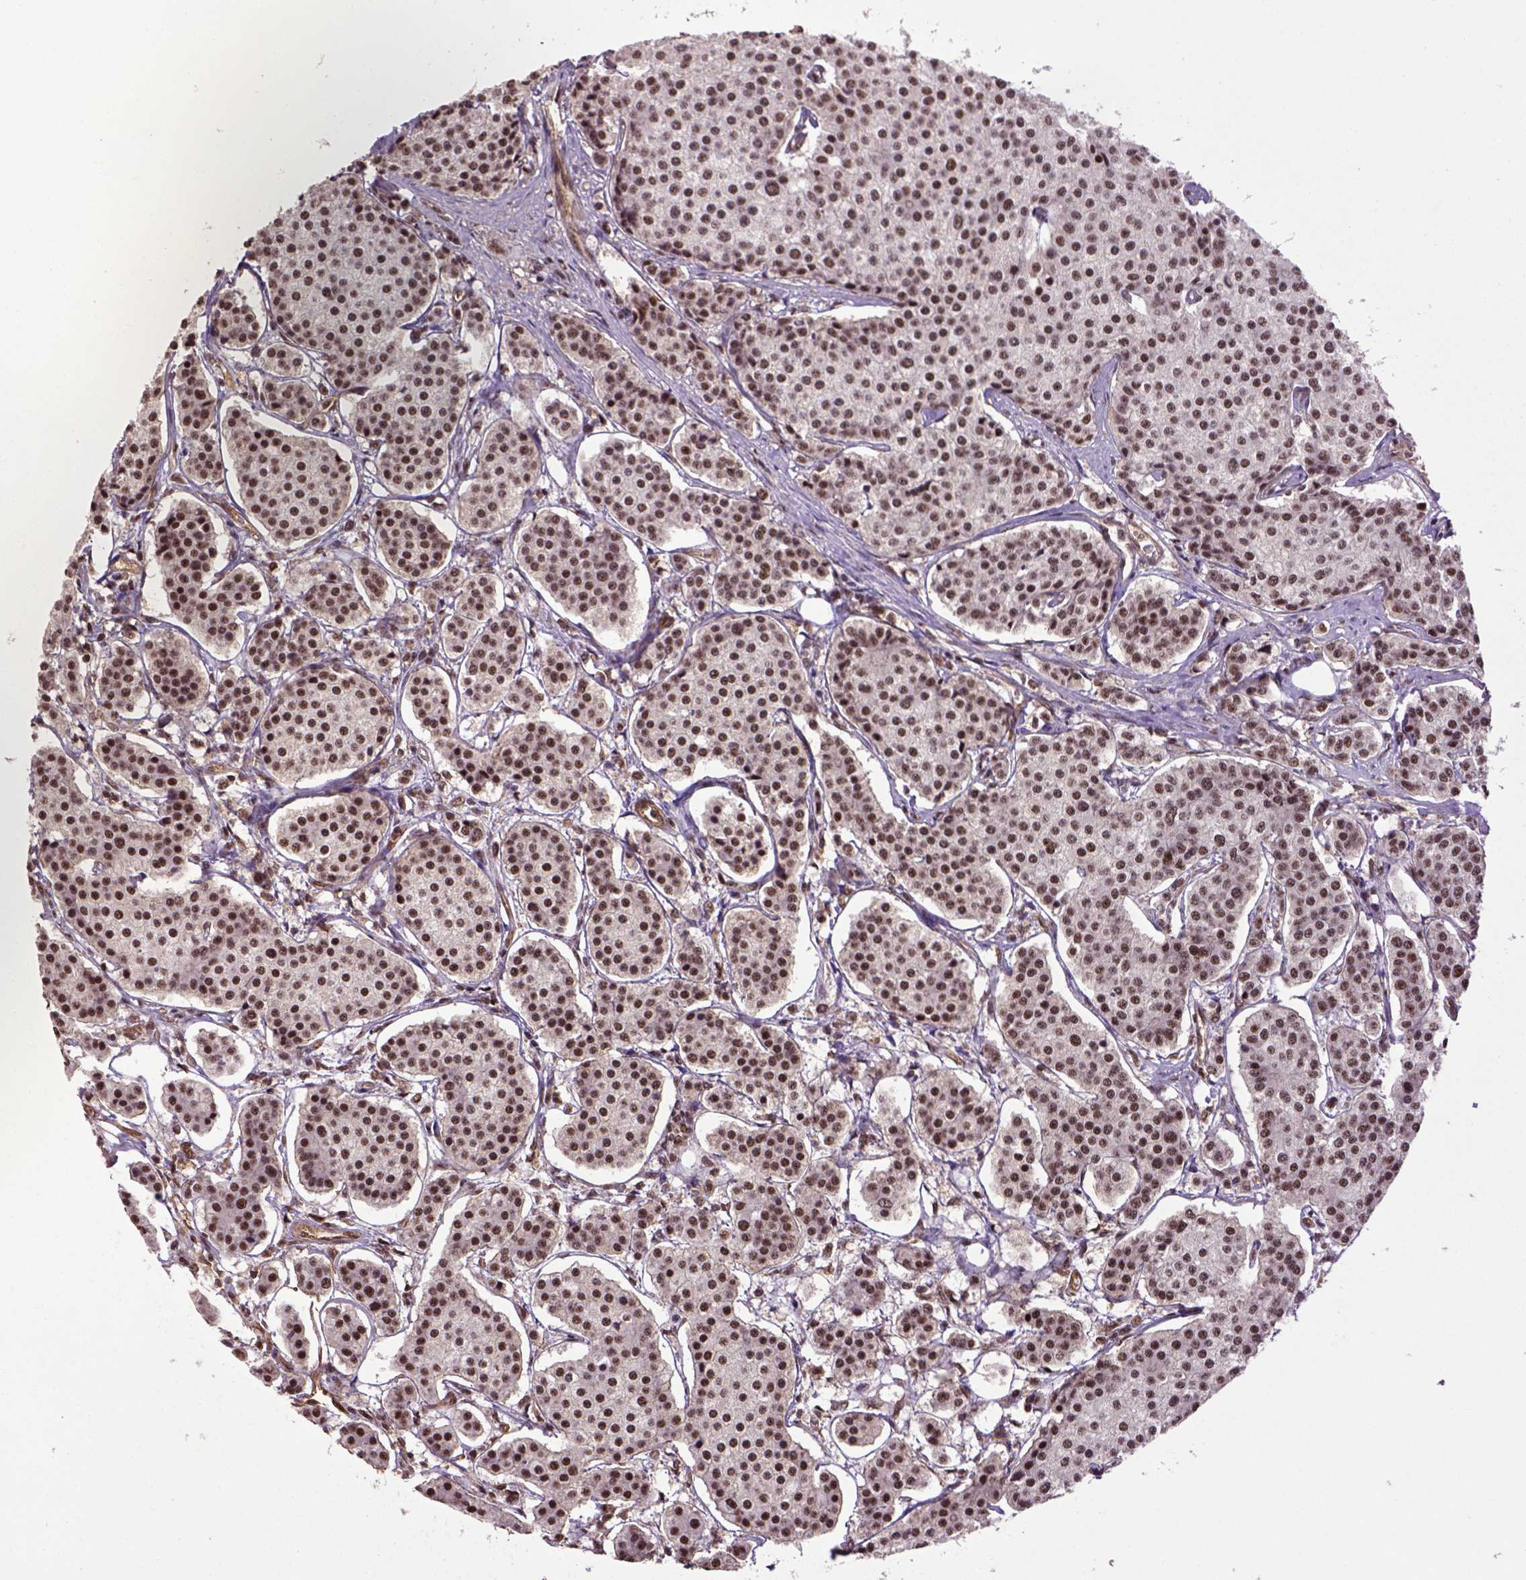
{"staining": {"intensity": "strong", "quantity": ">75%", "location": "nuclear"}, "tissue": "carcinoid", "cell_type": "Tumor cells", "image_type": "cancer", "snomed": [{"axis": "morphology", "description": "Carcinoid, malignant, NOS"}, {"axis": "topography", "description": "Small intestine"}], "caption": "Carcinoid stained with DAB (3,3'-diaminobenzidine) IHC displays high levels of strong nuclear staining in about >75% of tumor cells.", "gene": "PPIG", "patient": {"sex": "female", "age": 65}}